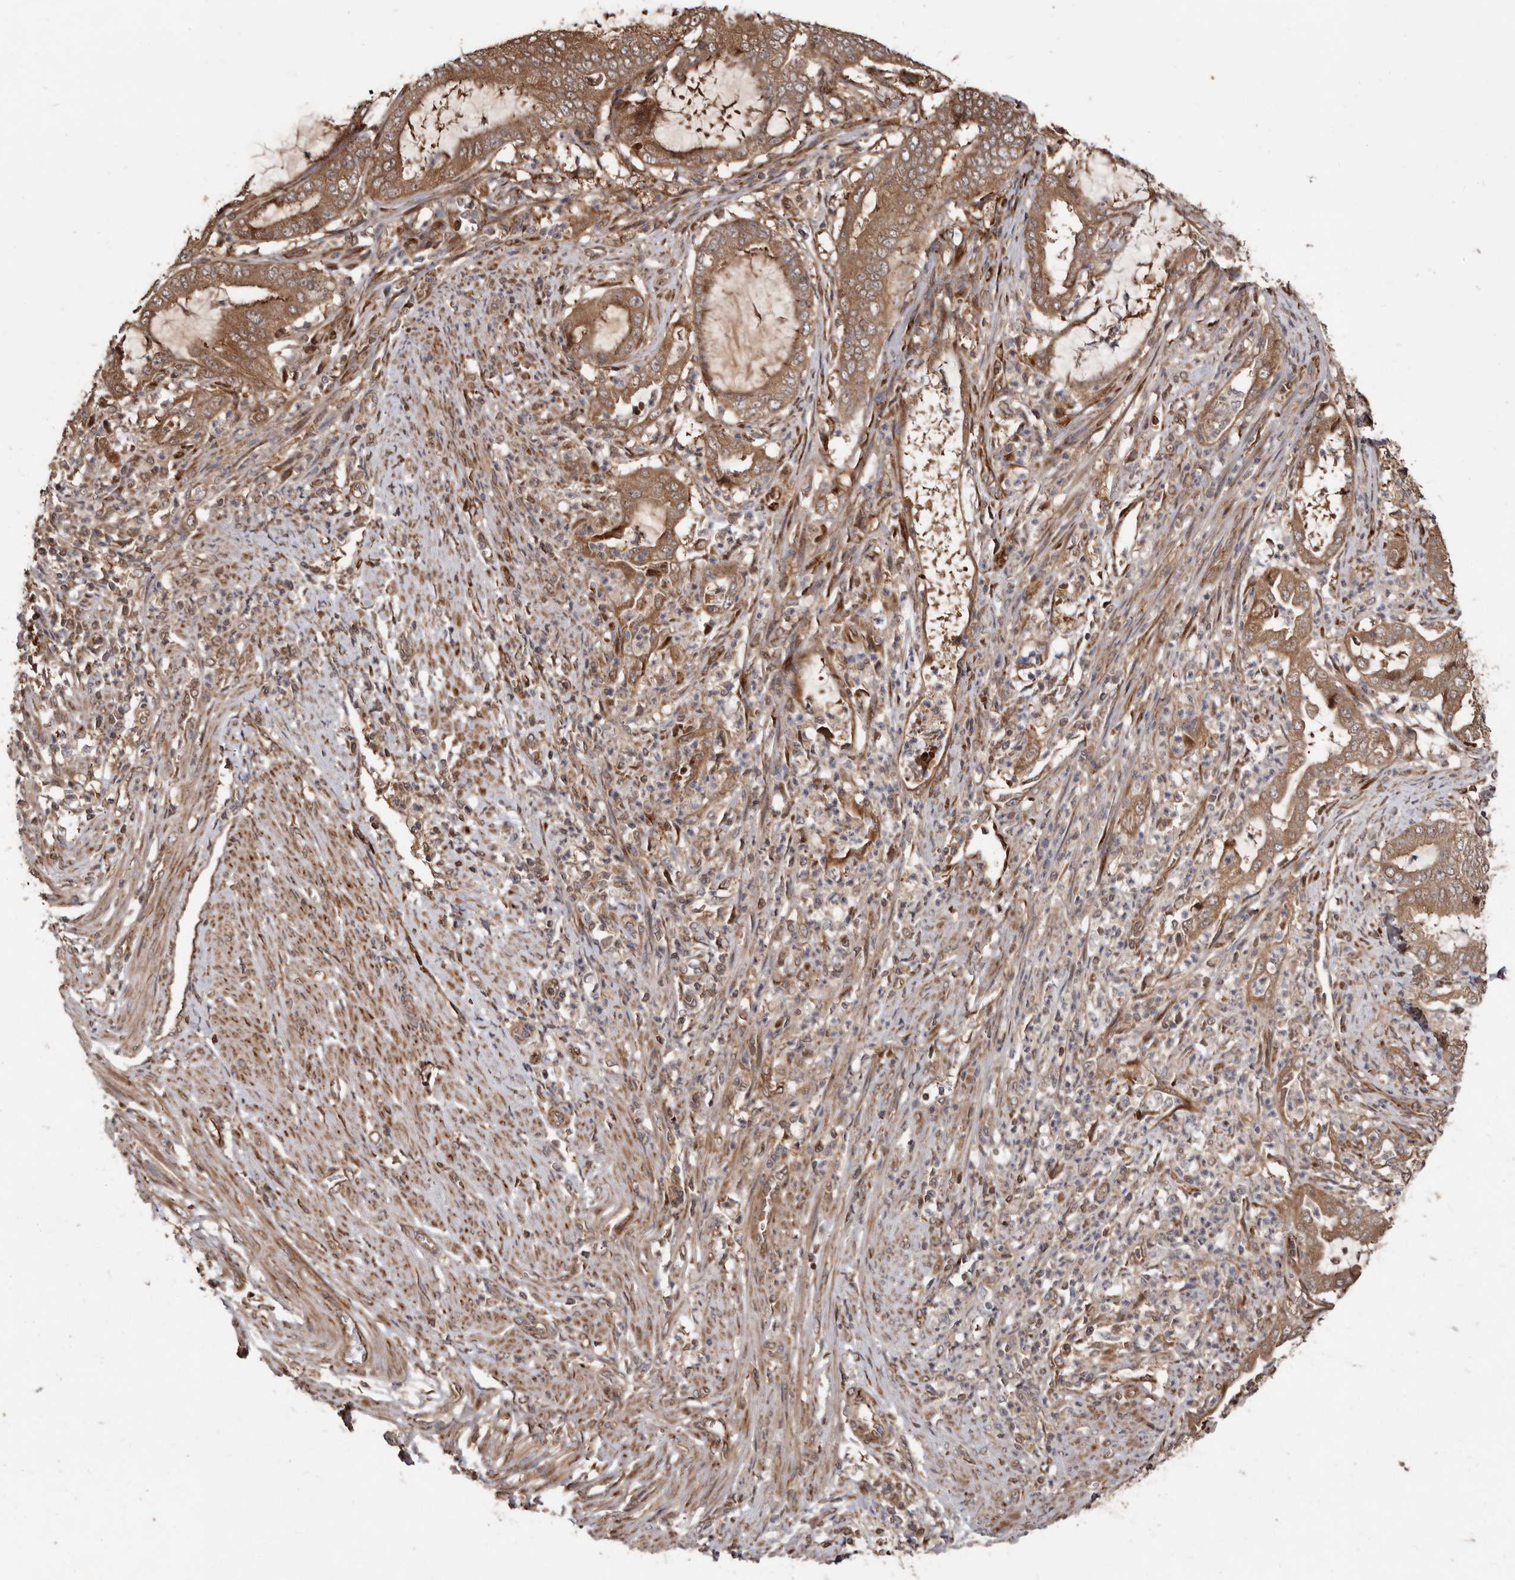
{"staining": {"intensity": "moderate", "quantity": ">75%", "location": "cytoplasmic/membranous"}, "tissue": "endometrial cancer", "cell_type": "Tumor cells", "image_type": "cancer", "snomed": [{"axis": "morphology", "description": "Adenocarcinoma, NOS"}, {"axis": "topography", "description": "Endometrium"}], "caption": "Protein staining of endometrial cancer (adenocarcinoma) tissue displays moderate cytoplasmic/membranous expression in approximately >75% of tumor cells. (Brightfield microscopy of DAB IHC at high magnification).", "gene": "FLAD1", "patient": {"sex": "female", "age": 51}}